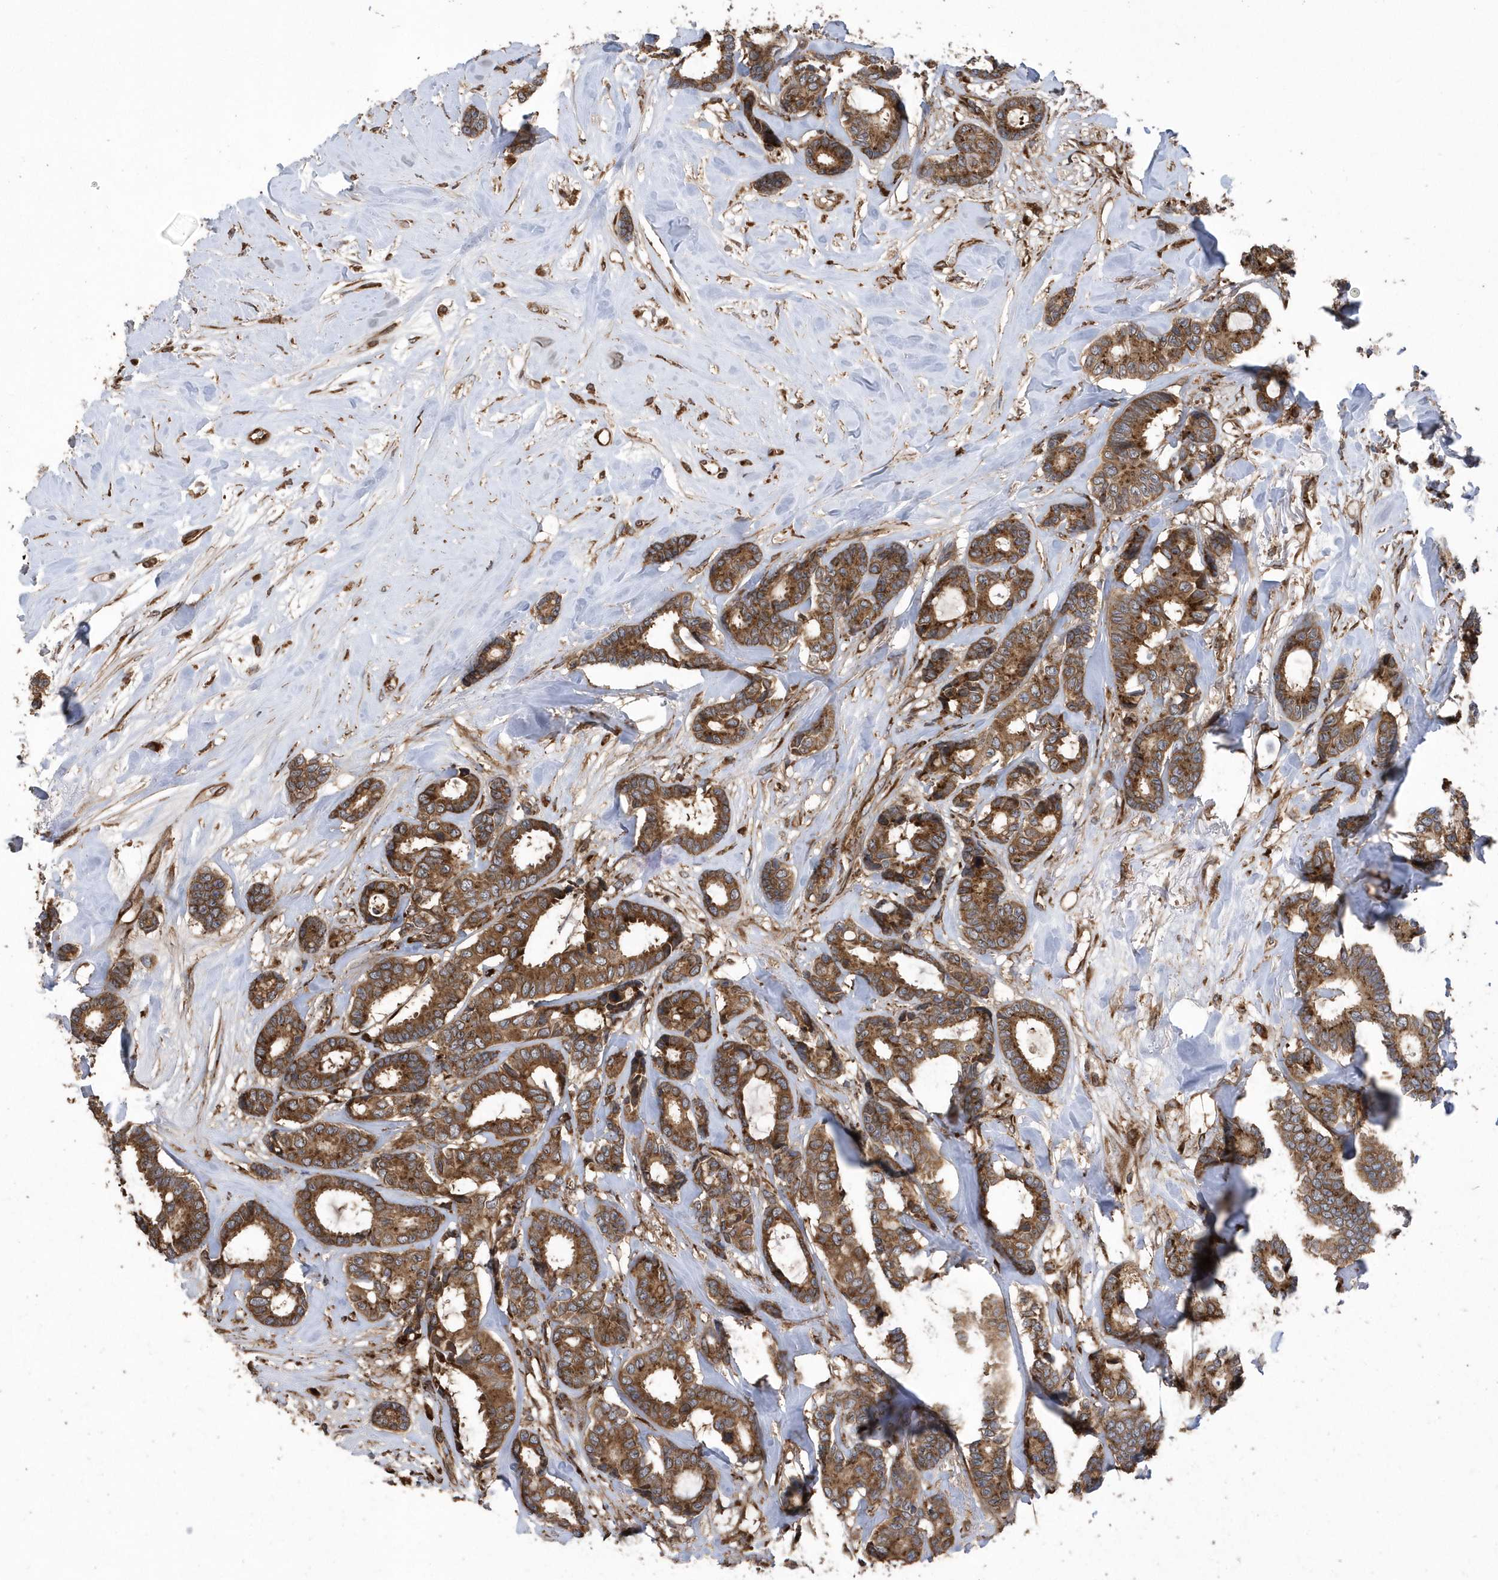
{"staining": {"intensity": "moderate", "quantity": ">75%", "location": "cytoplasmic/membranous"}, "tissue": "breast cancer", "cell_type": "Tumor cells", "image_type": "cancer", "snomed": [{"axis": "morphology", "description": "Duct carcinoma"}, {"axis": "topography", "description": "Breast"}], "caption": "Brown immunohistochemical staining in infiltrating ductal carcinoma (breast) demonstrates moderate cytoplasmic/membranous staining in approximately >75% of tumor cells.", "gene": "WASHC5", "patient": {"sex": "female", "age": 87}}